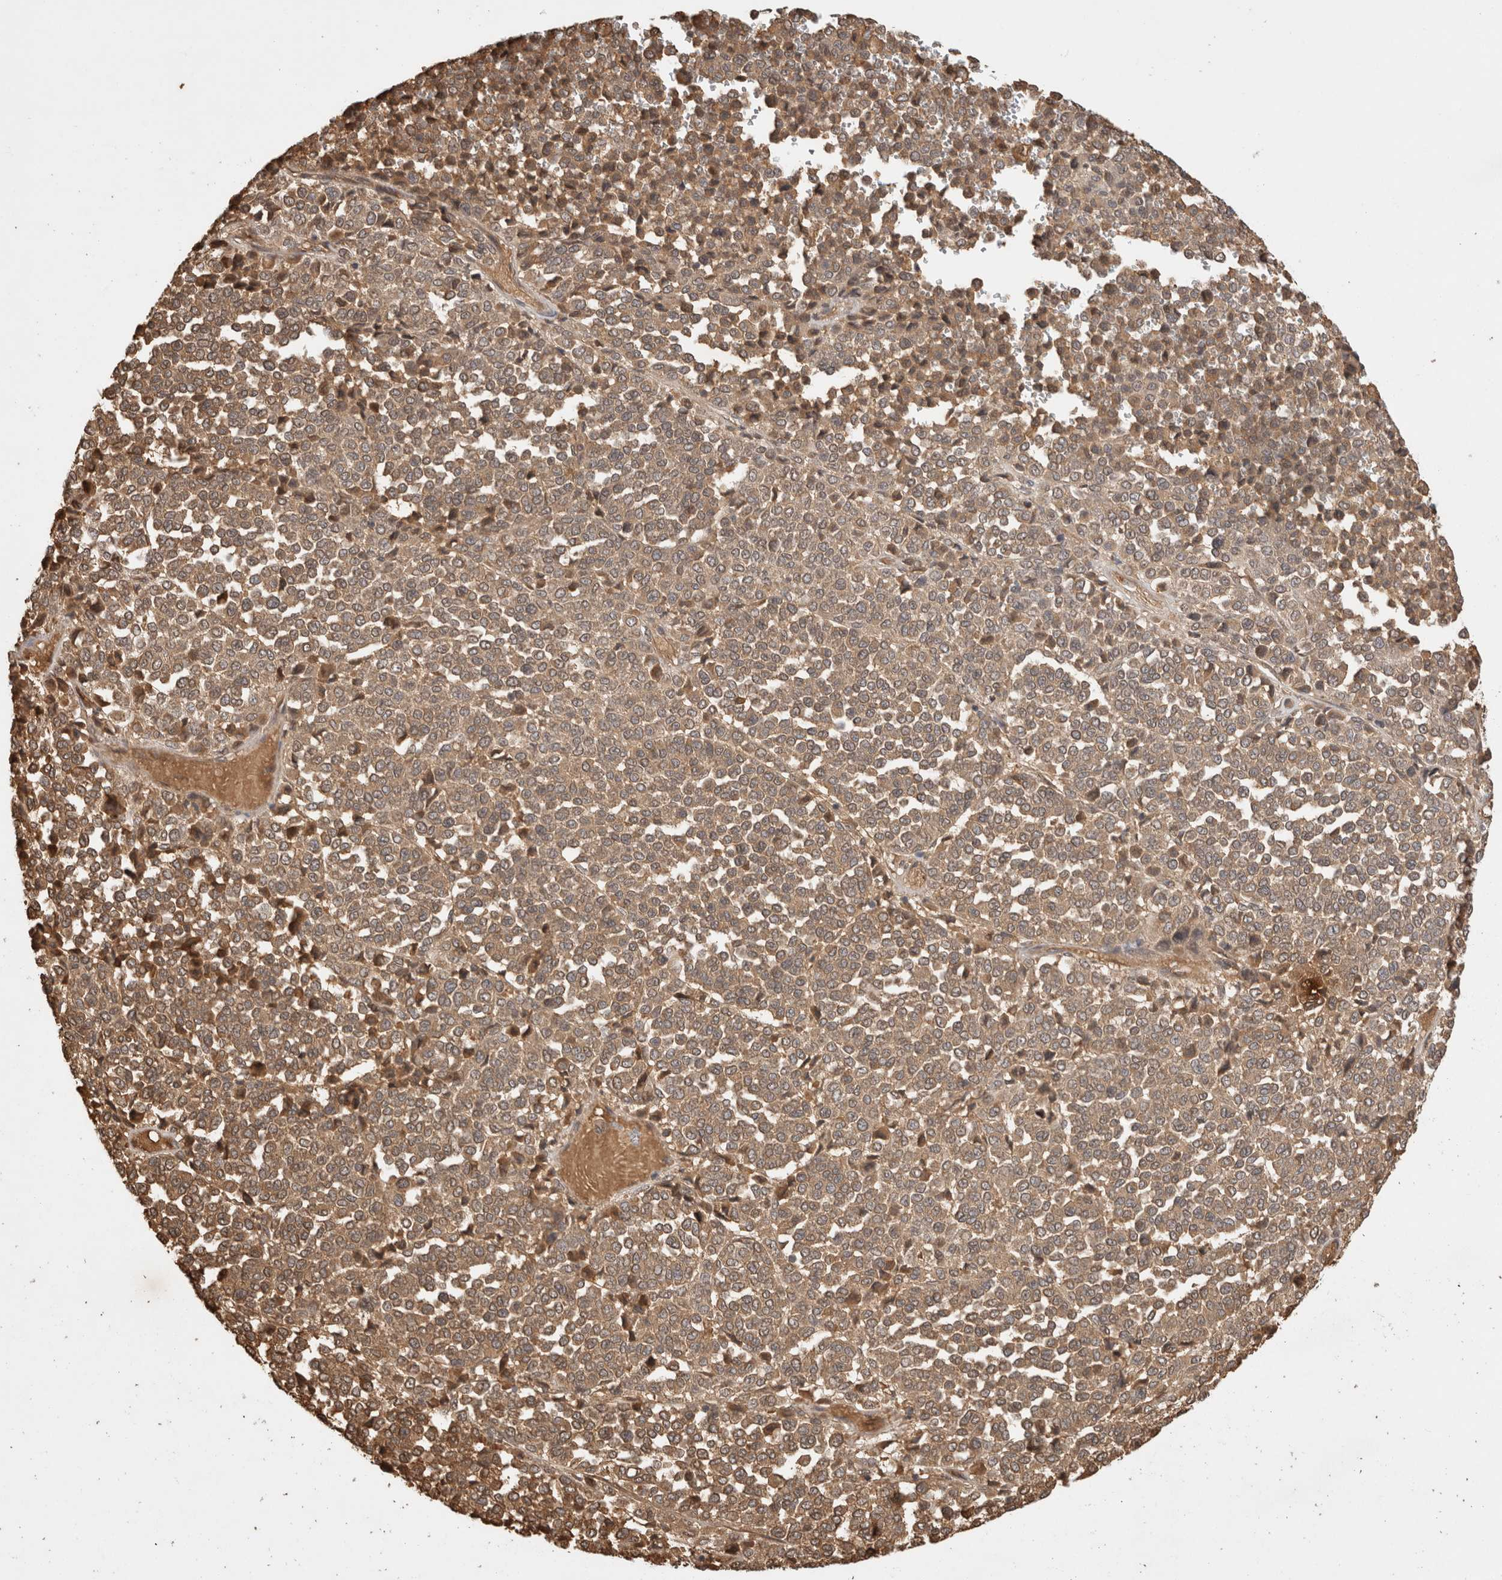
{"staining": {"intensity": "moderate", "quantity": ">75%", "location": "cytoplasmic/membranous"}, "tissue": "melanoma", "cell_type": "Tumor cells", "image_type": "cancer", "snomed": [{"axis": "morphology", "description": "Malignant melanoma, Metastatic site"}, {"axis": "topography", "description": "Pancreas"}], "caption": "Protein expression analysis of human malignant melanoma (metastatic site) reveals moderate cytoplasmic/membranous expression in approximately >75% of tumor cells. (IHC, brightfield microscopy, high magnification).", "gene": "PRMT3", "patient": {"sex": "female", "age": 30}}